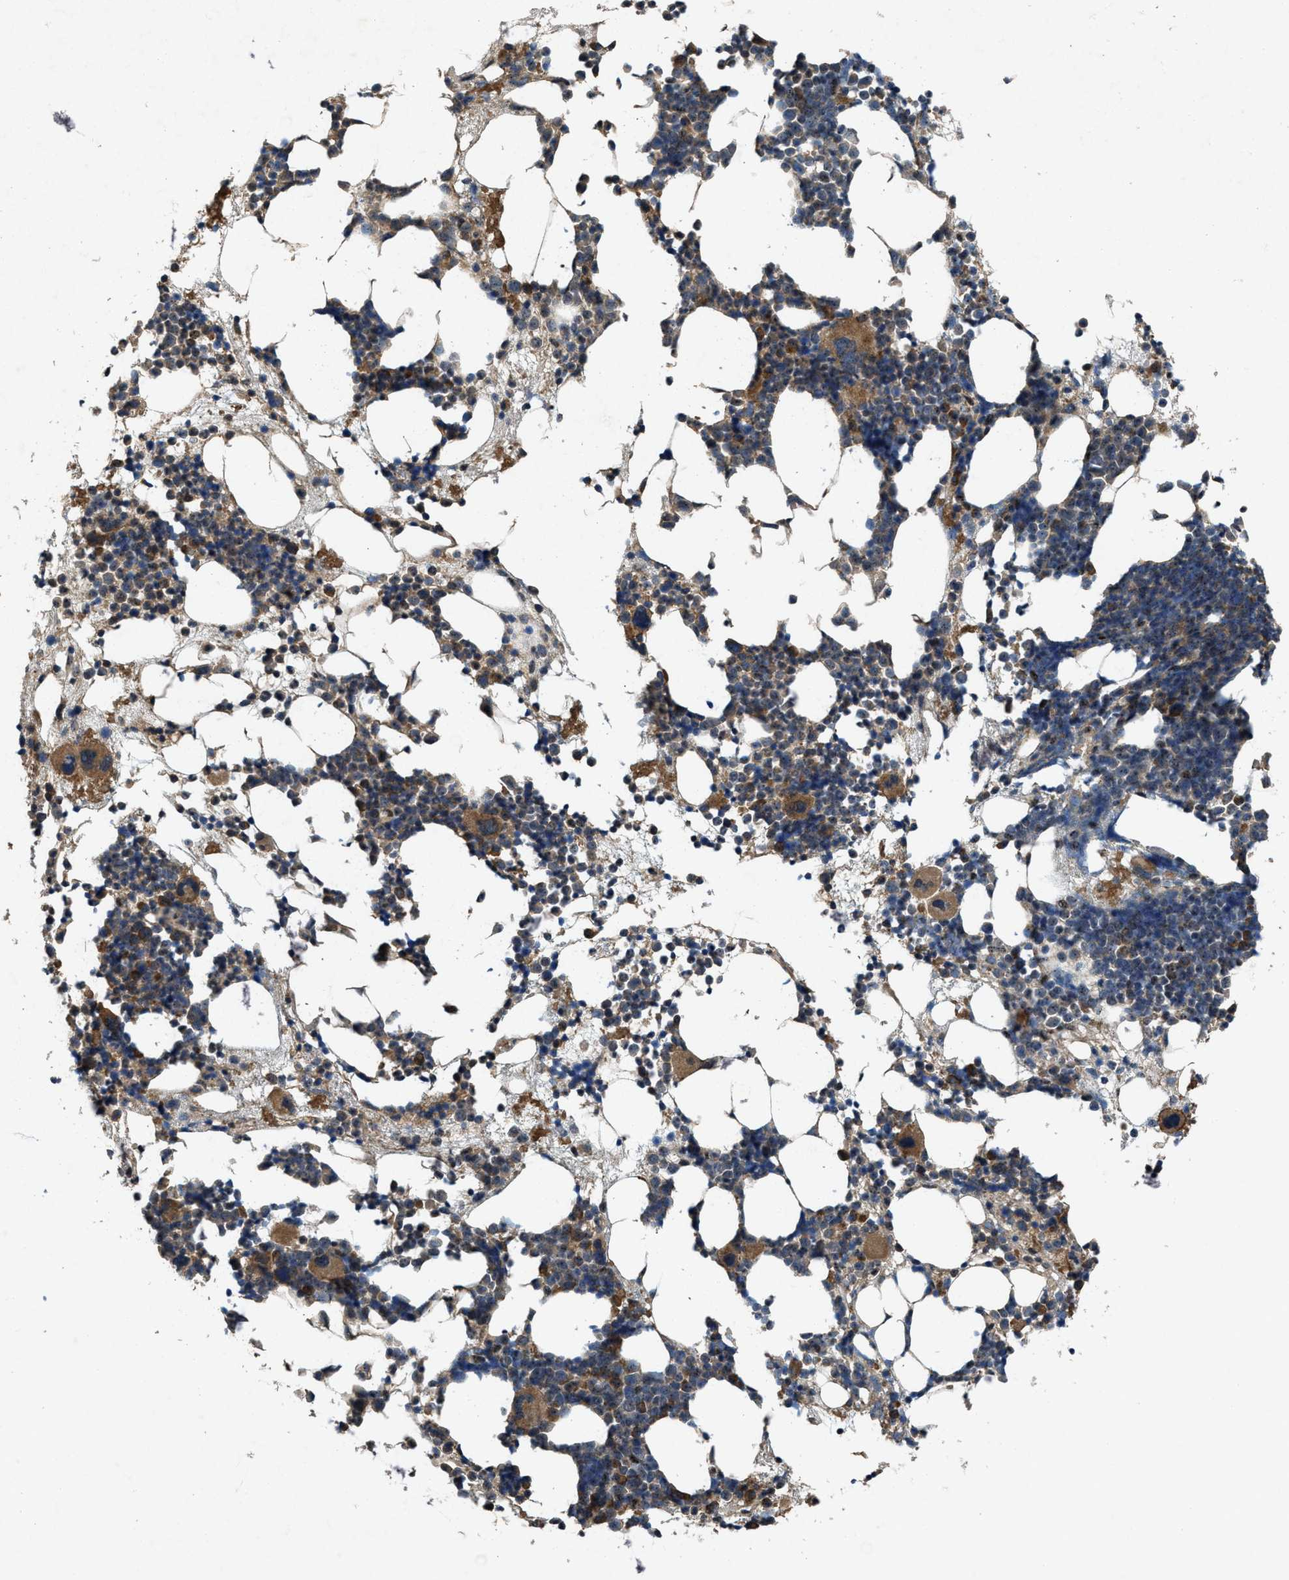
{"staining": {"intensity": "moderate", "quantity": "25%-75%", "location": "cytoplasmic/membranous"}, "tissue": "bone marrow", "cell_type": "Hematopoietic cells", "image_type": "normal", "snomed": [{"axis": "morphology", "description": "Normal tissue, NOS"}, {"axis": "morphology", "description": "Inflammation, NOS"}, {"axis": "topography", "description": "Bone marrow"}], "caption": "Immunohistochemistry (IHC) staining of unremarkable bone marrow, which demonstrates medium levels of moderate cytoplasmic/membranous positivity in approximately 25%-75% of hematopoietic cells indicating moderate cytoplasmic/membranous protein positivity. The staining was performed using DAB (3,3'-diaminobenzidine) (brown) for protein detection and nuclei were counterstained in hematoxylin (blue).", "gene": "PDP2", "patient": {"sex": "female", "age": 81}}